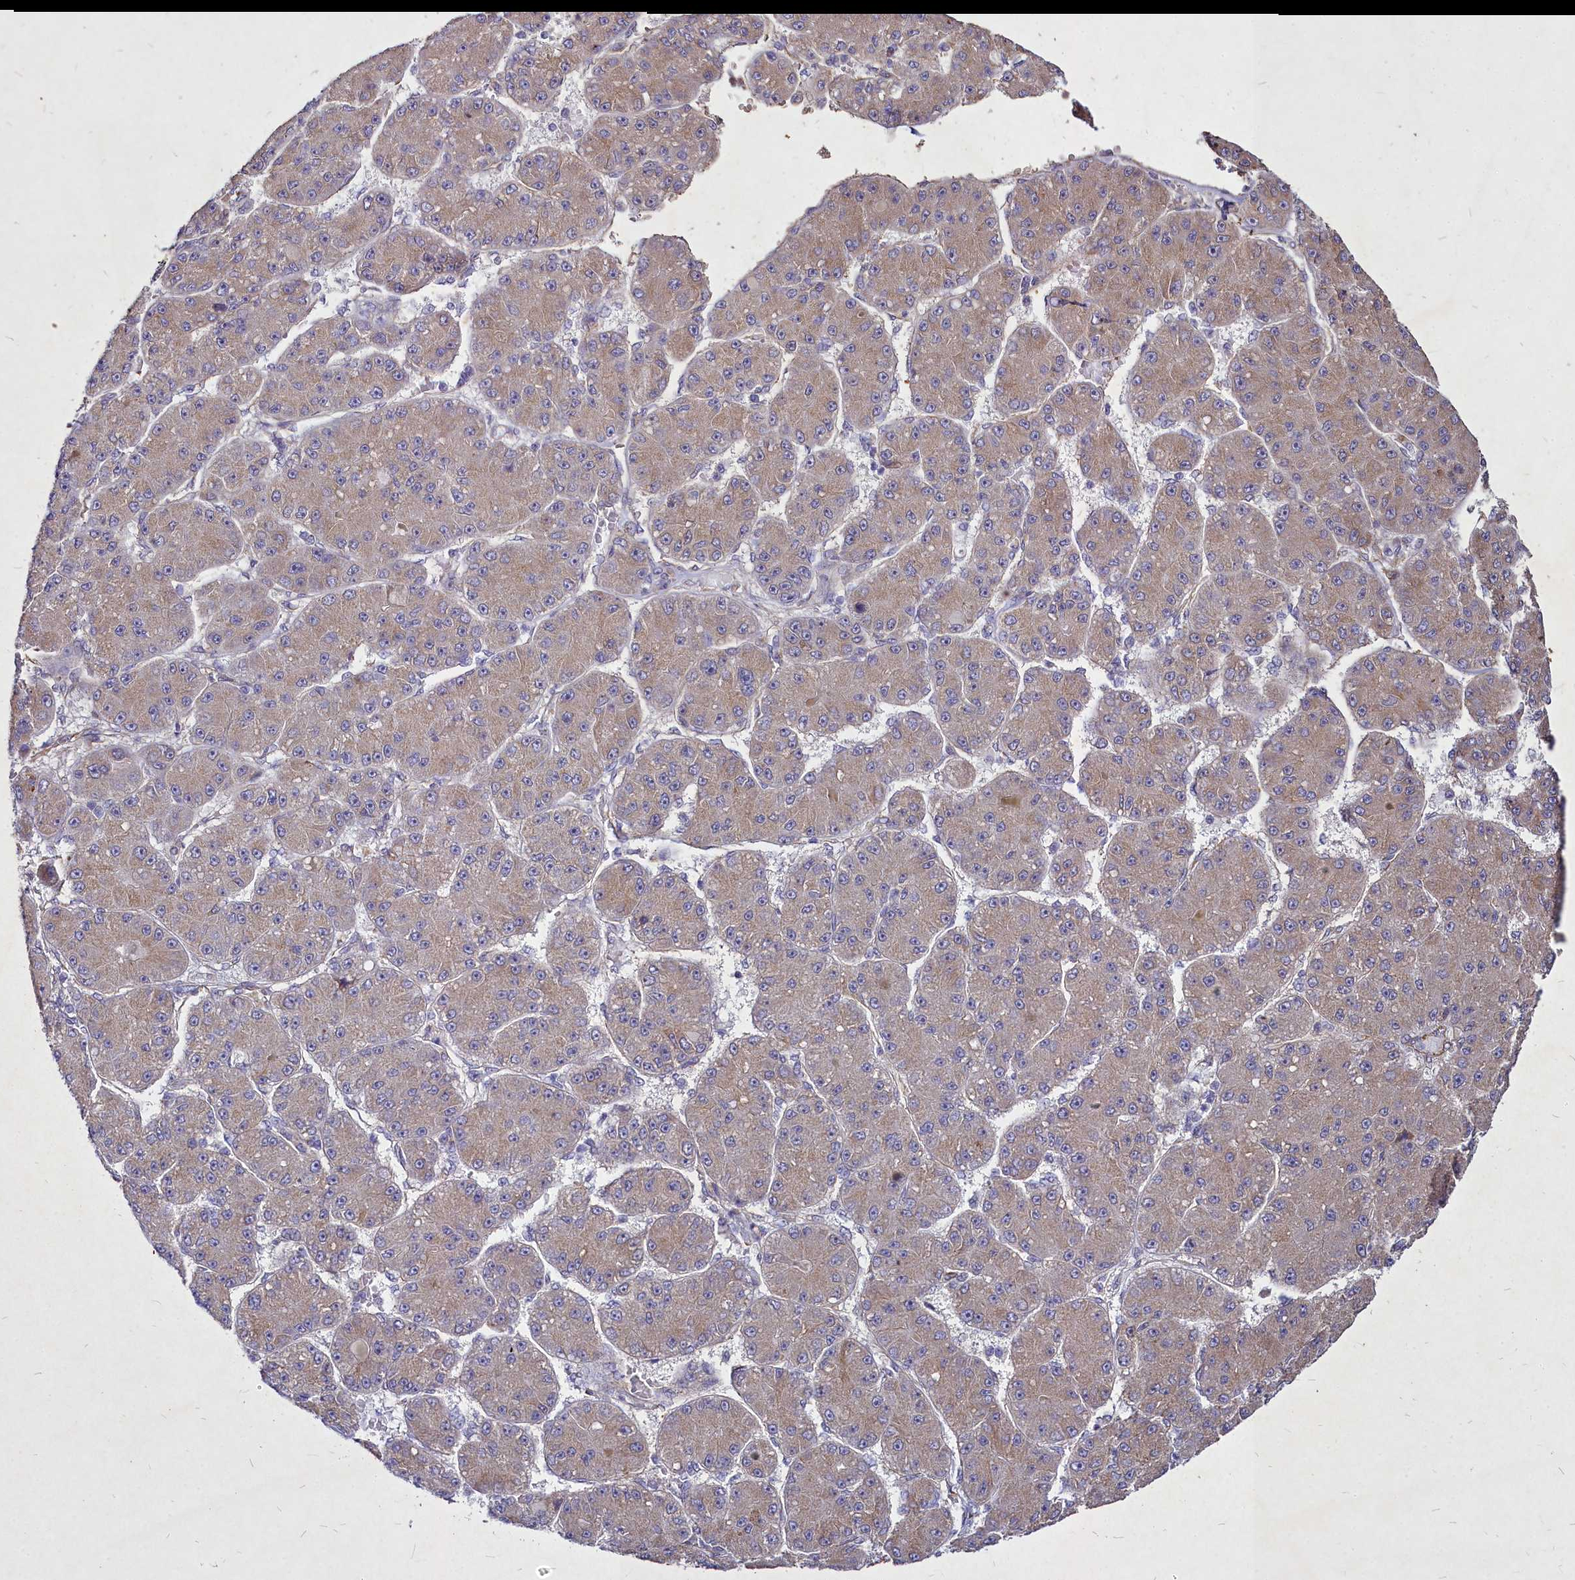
{"staining": {"intensity": "weak", "quantity": "25%-75%", "location": "cytoplasmic/membranous"}, "tissue": "liver cancer", "cell_type": "Tumor cells", "image_type": "cancer", "snomed": [{"axis": "morphology", "description": "Carcinoma, Hepatocellular, NOS"}, {"axis": "topography", "description": "Liver"}], "caption": "A low amount of weak cytoplasmic/membranous expression is present in approximately 25%-75% of tumor cells in liver cancer tissue.", "gene": "SKA1", "patient": {"sex": "male", "age": 67}}